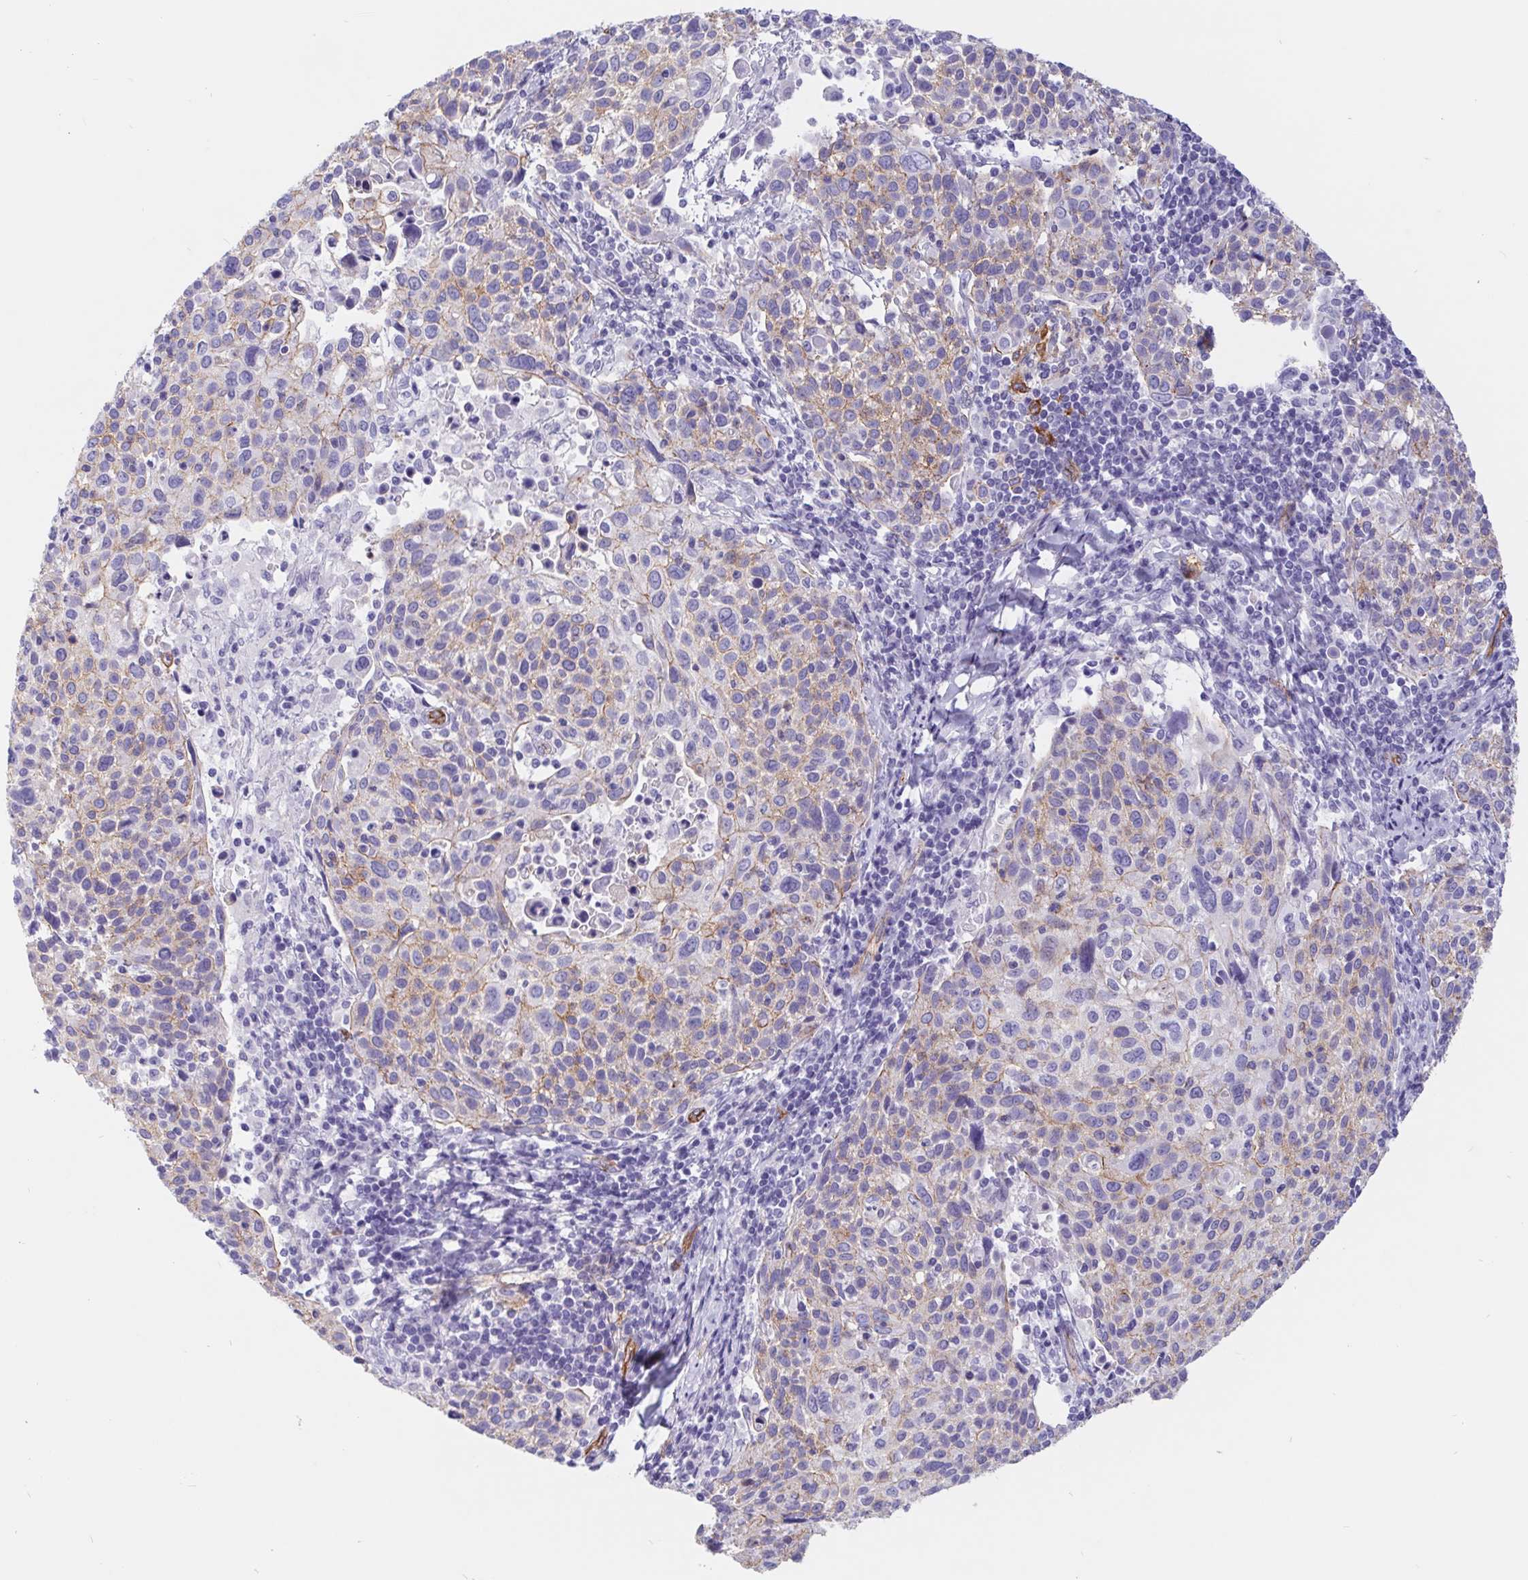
{"staining": {"intensity": "weak", "quantity": "25%-75%", "location": "cytoplasmic/membranous"}, "tissue": "cervical cancer", "cell_type": "Tumor cells", "image_type": "cancer", "snomed": [{"axis": "morphology", "description": "Squamous cell carcinoma, NOS"}, {"axis": "topography", "description": "Cervix"}], "caption": "Immunohistochemistry of human cervical cancer shows low levels of weak cytoplasmic/membranous positivity in about 25%-75% of tumor cells.", "gene": "LIMCH1", "patient": {"sex": "female", "age": 61}}